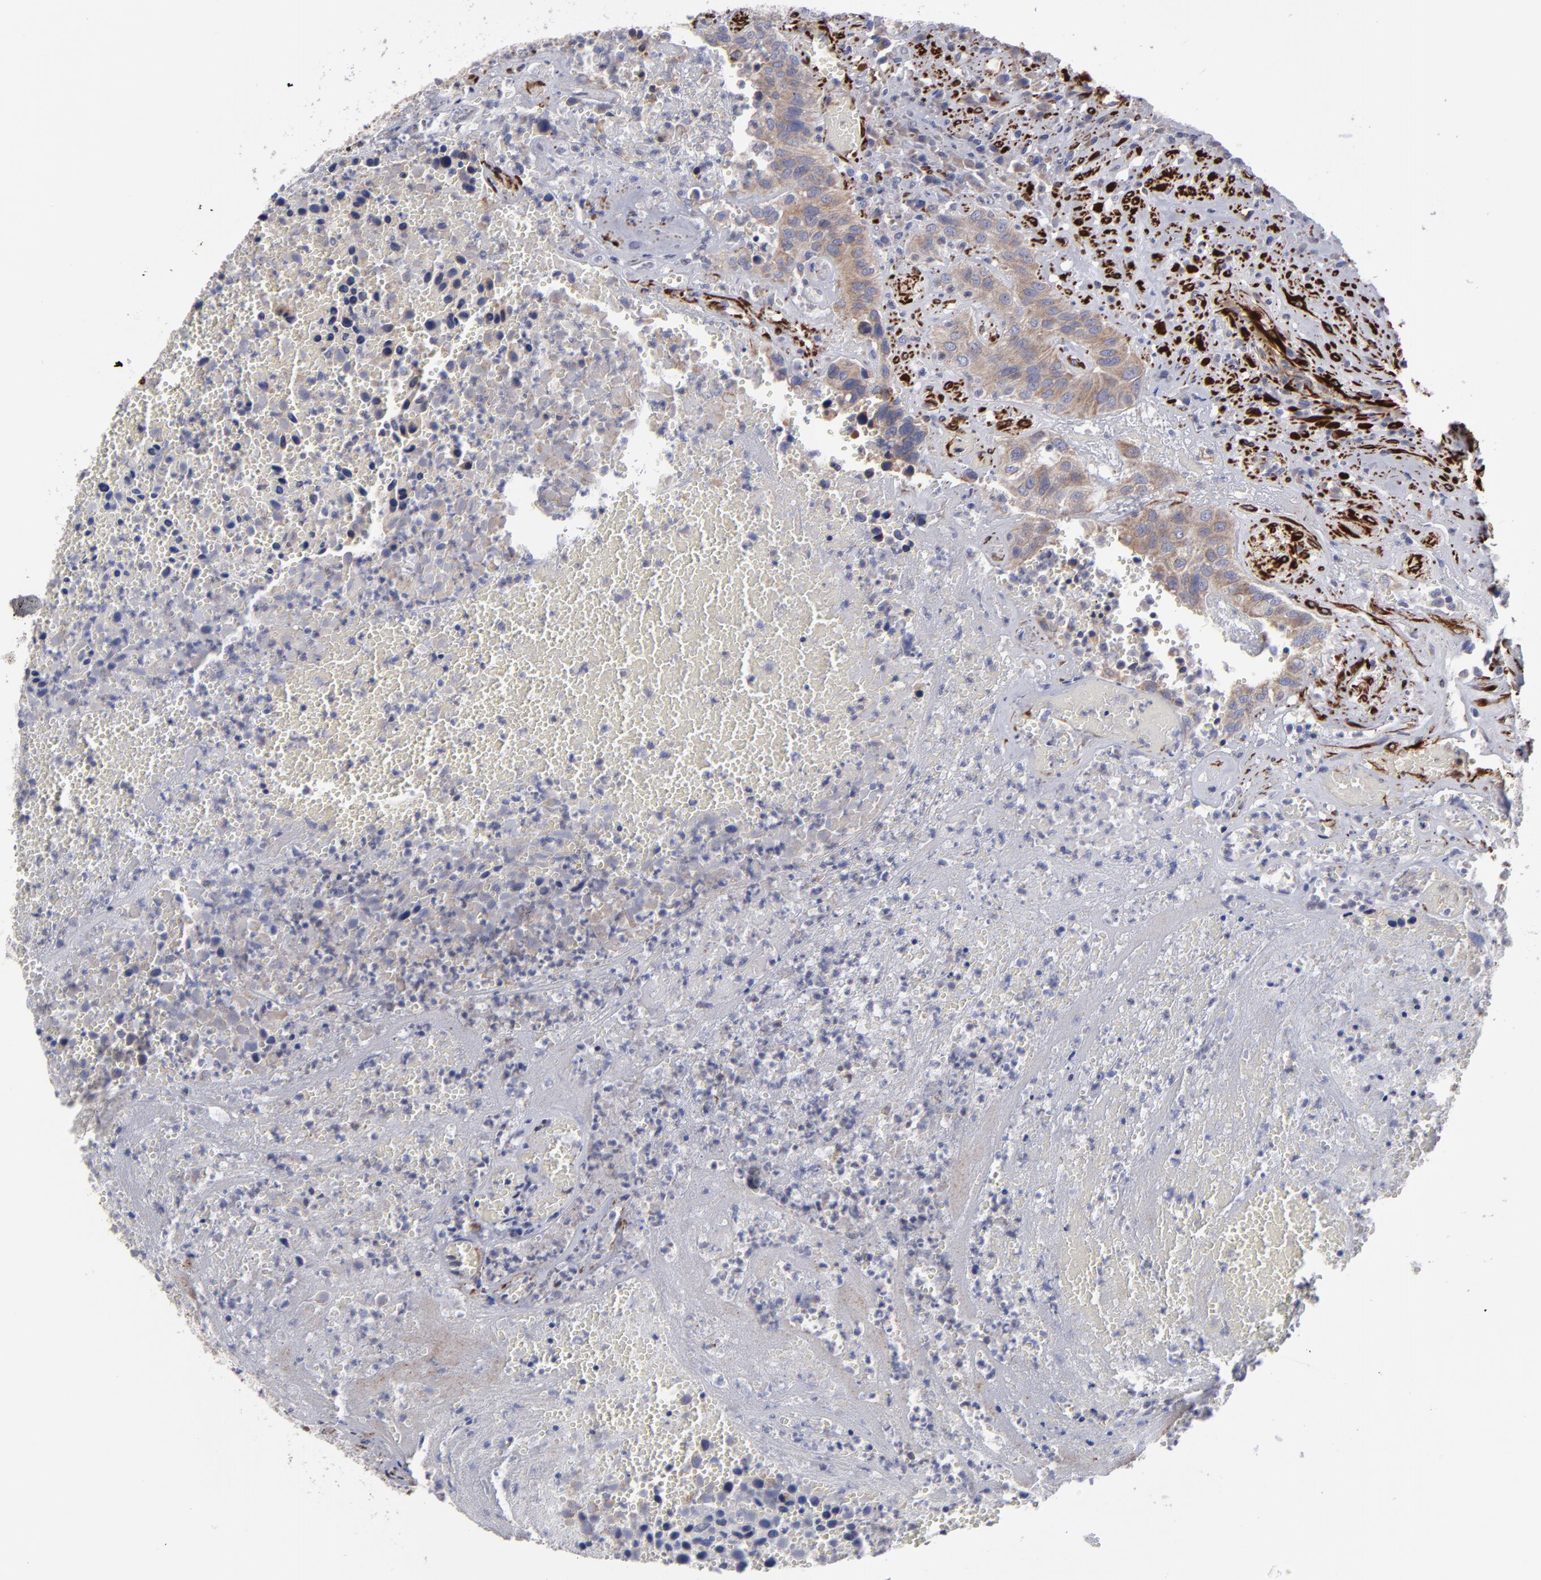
{"staining": {"intensity": "weak", "quantity": ">75%", "location": "cytoplasmic/membranous"}, "tissue": "urothelial cancer", "cell_type": "Tumor cells", "image_type": "cancer", "snomed": [{"axis": "morphology", "description": "Urothelial carcinoma, High grade"}, {"axis": "topography", "description": "Urinary bladder"}], "caption": "Approximately >75% of tumor cells in high-grade urothelial carcinoma exhibit weak cytoplasmic/membranous protein expression as visualized by brown immunohistochemical staining.", "gene": "SLMAP", "patient": {"sex": "male", "age": 66}}